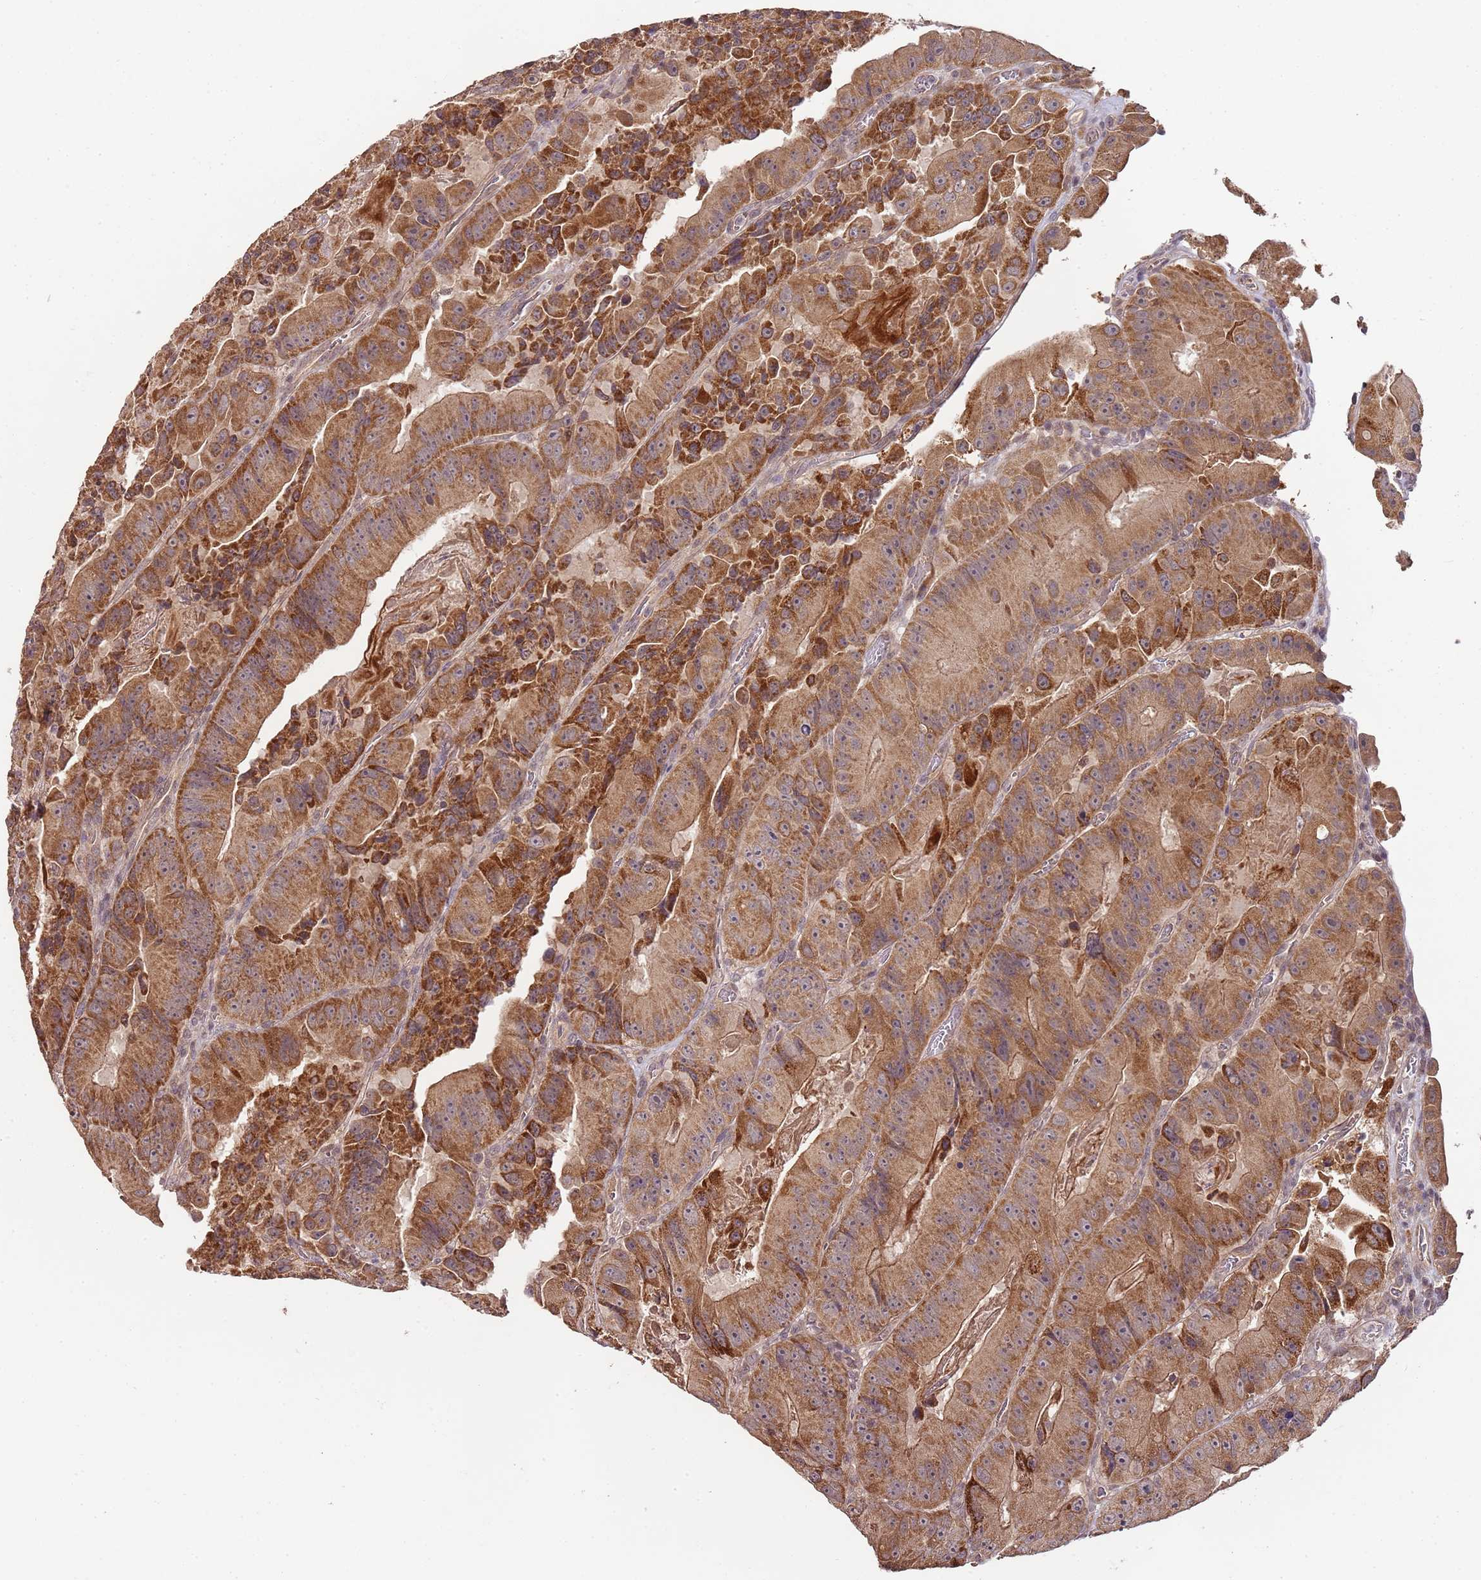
{"staining": {"intensity": "strong", "quantity": ">75%", "location": "cytoplasmic/membranous"}, "tissue": "colorectal cancer", "cell_type": "Tumor cells", "image_type": "cancer", "snomed": [{"axis": "morphology", "description": "Adenocarcinoma, NOS"}, {"axis": "topography", "description": "Colon"}], "caption": "Colorectal cancer was stained to show a protein in brown. There is high levels of strong cytoplasmic/membranous positivity in about >75% of tumor cells. The staining was performed using DAB, with brown indicating positive protein expression. Nuclei are stained blue with hematoxylin.", "gene": "LIN37", "patient": {"sex": "female", "age": 86}}